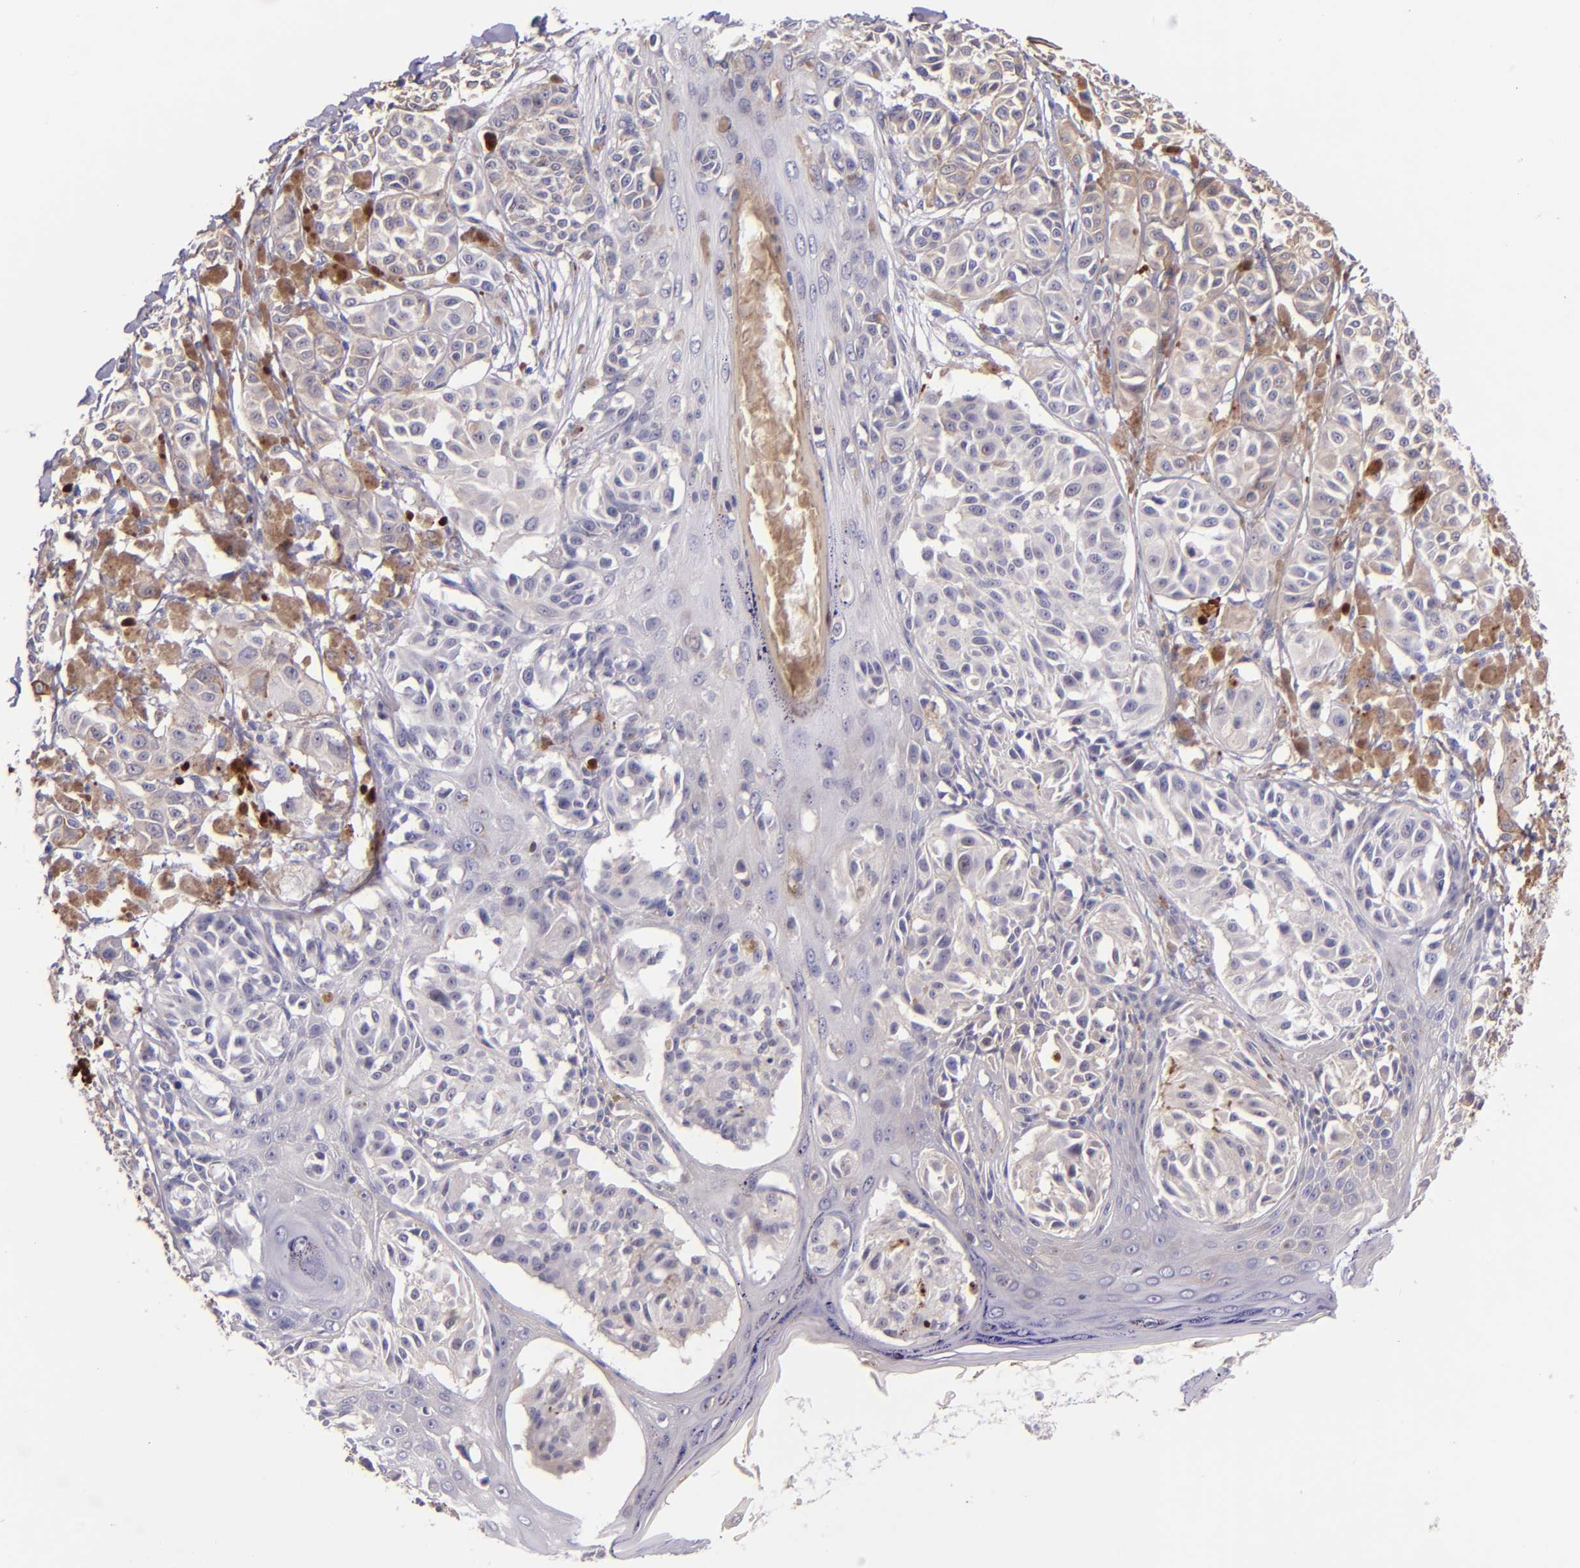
{"staining": {"intensity": "negative", "quantity": "none", "location": "none"}, "tissue": "melanoma", "cell_type": "Tumor cells", "image_type": "cancer", "snomed": [{"axis": "morphology", "description": "Malignant melanoma, NOS"}, {"axis": "topography", "description": "Skin"}], "caption": "IHC micrograph of neoplastic tissue: human malignant melanoma stained with DAB (3,3'-diaminobenzidine) shows no significant protein positivity in tumor cells.", "gene": "KNG1", "patient": {"sex": "male", "age": 76}}